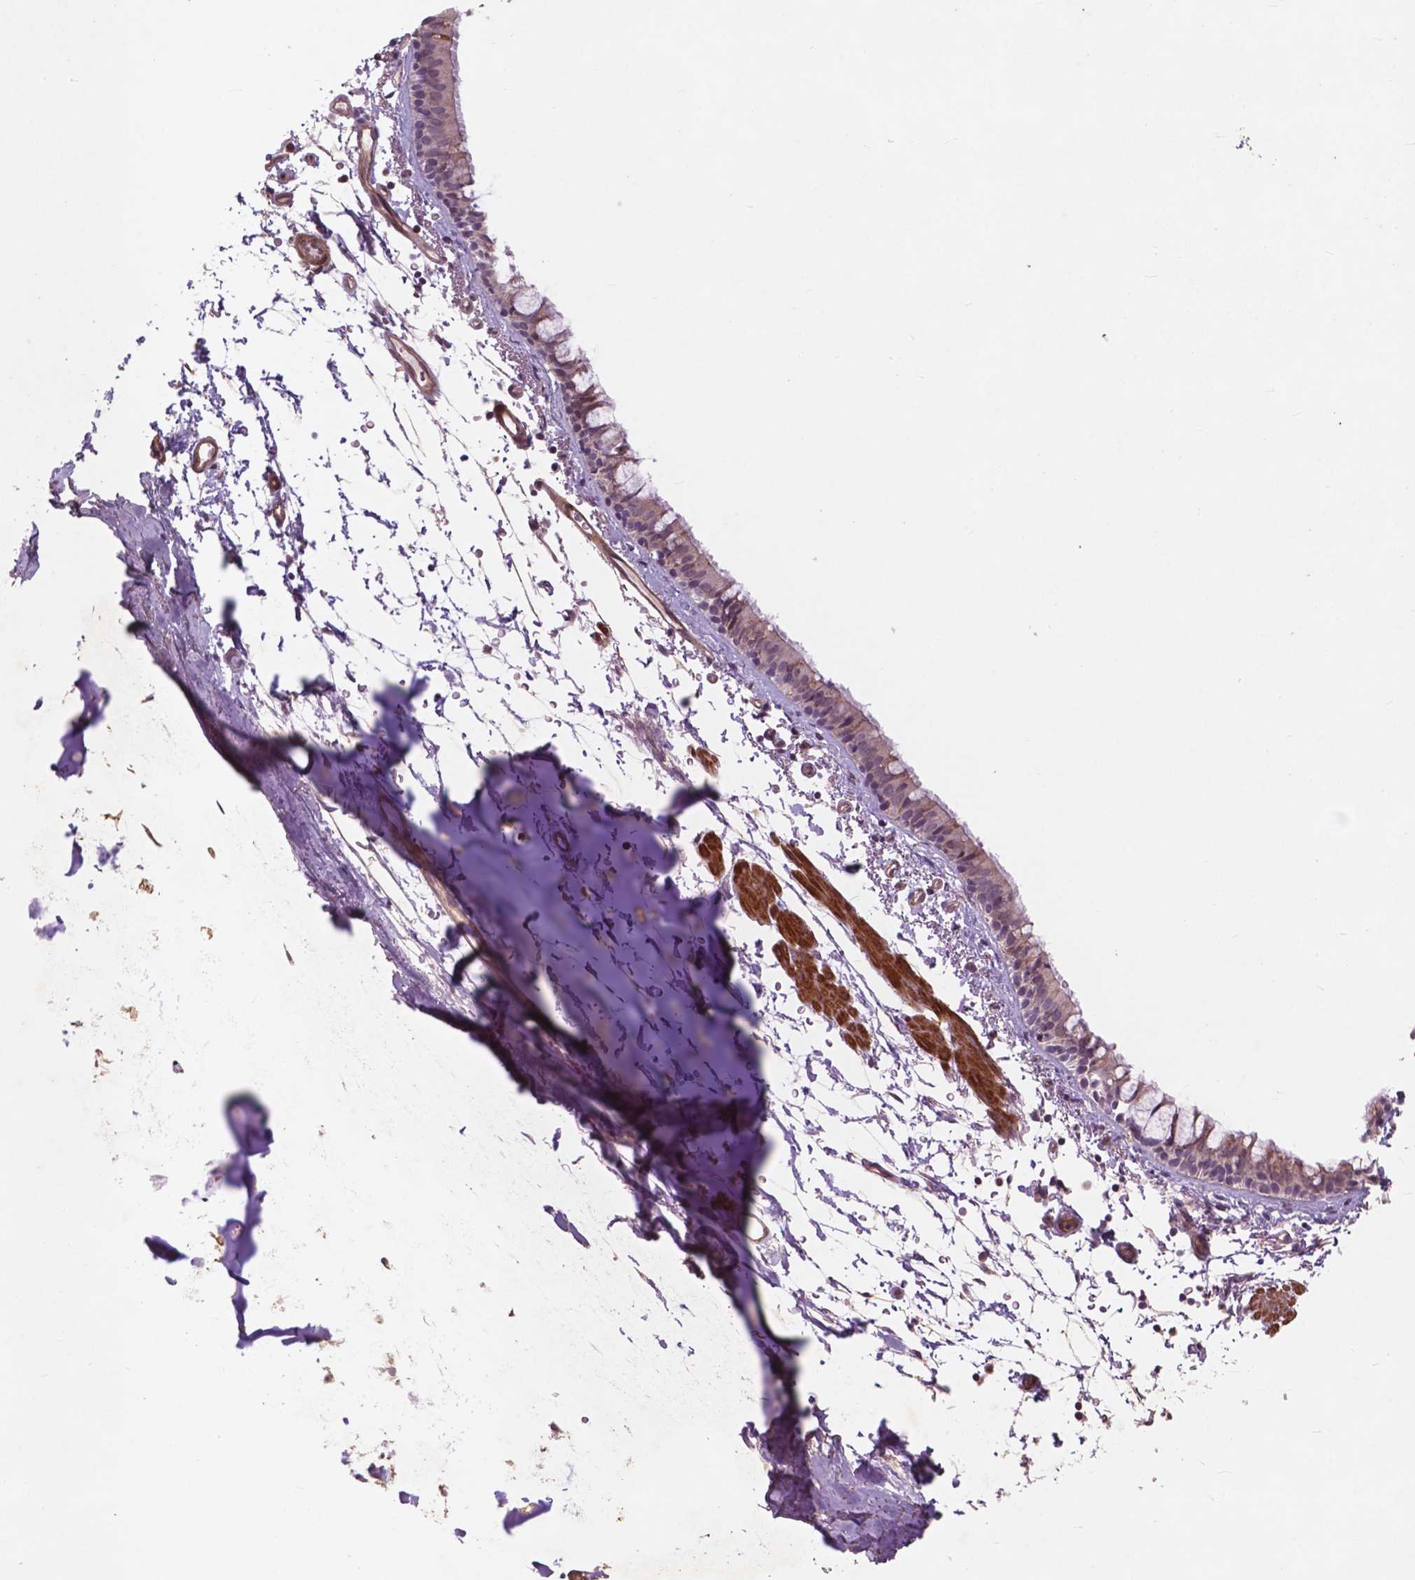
{"staining": {"intensity": "weak", "quantity": "<25%", "location": "cytoplasmic/membranous"}, "tissue": "bronchus", "cell_type": "Respiratory epithelial cells", "image_type": "normal", "snomed": [{"axis": "morphology", "description": "Normal tissue, NOS"}, {"axis": "topography", "description": "Bronchus"}], "caption": "Immunohistochemical staining of benign bronchus shows no significant staining in respiratory epithelial cells. (DAB IHC visualized using brightfield microscopy, high magnification).", "gene": "RFPL4B", "patient": {"sex": "female", "age": 61}}